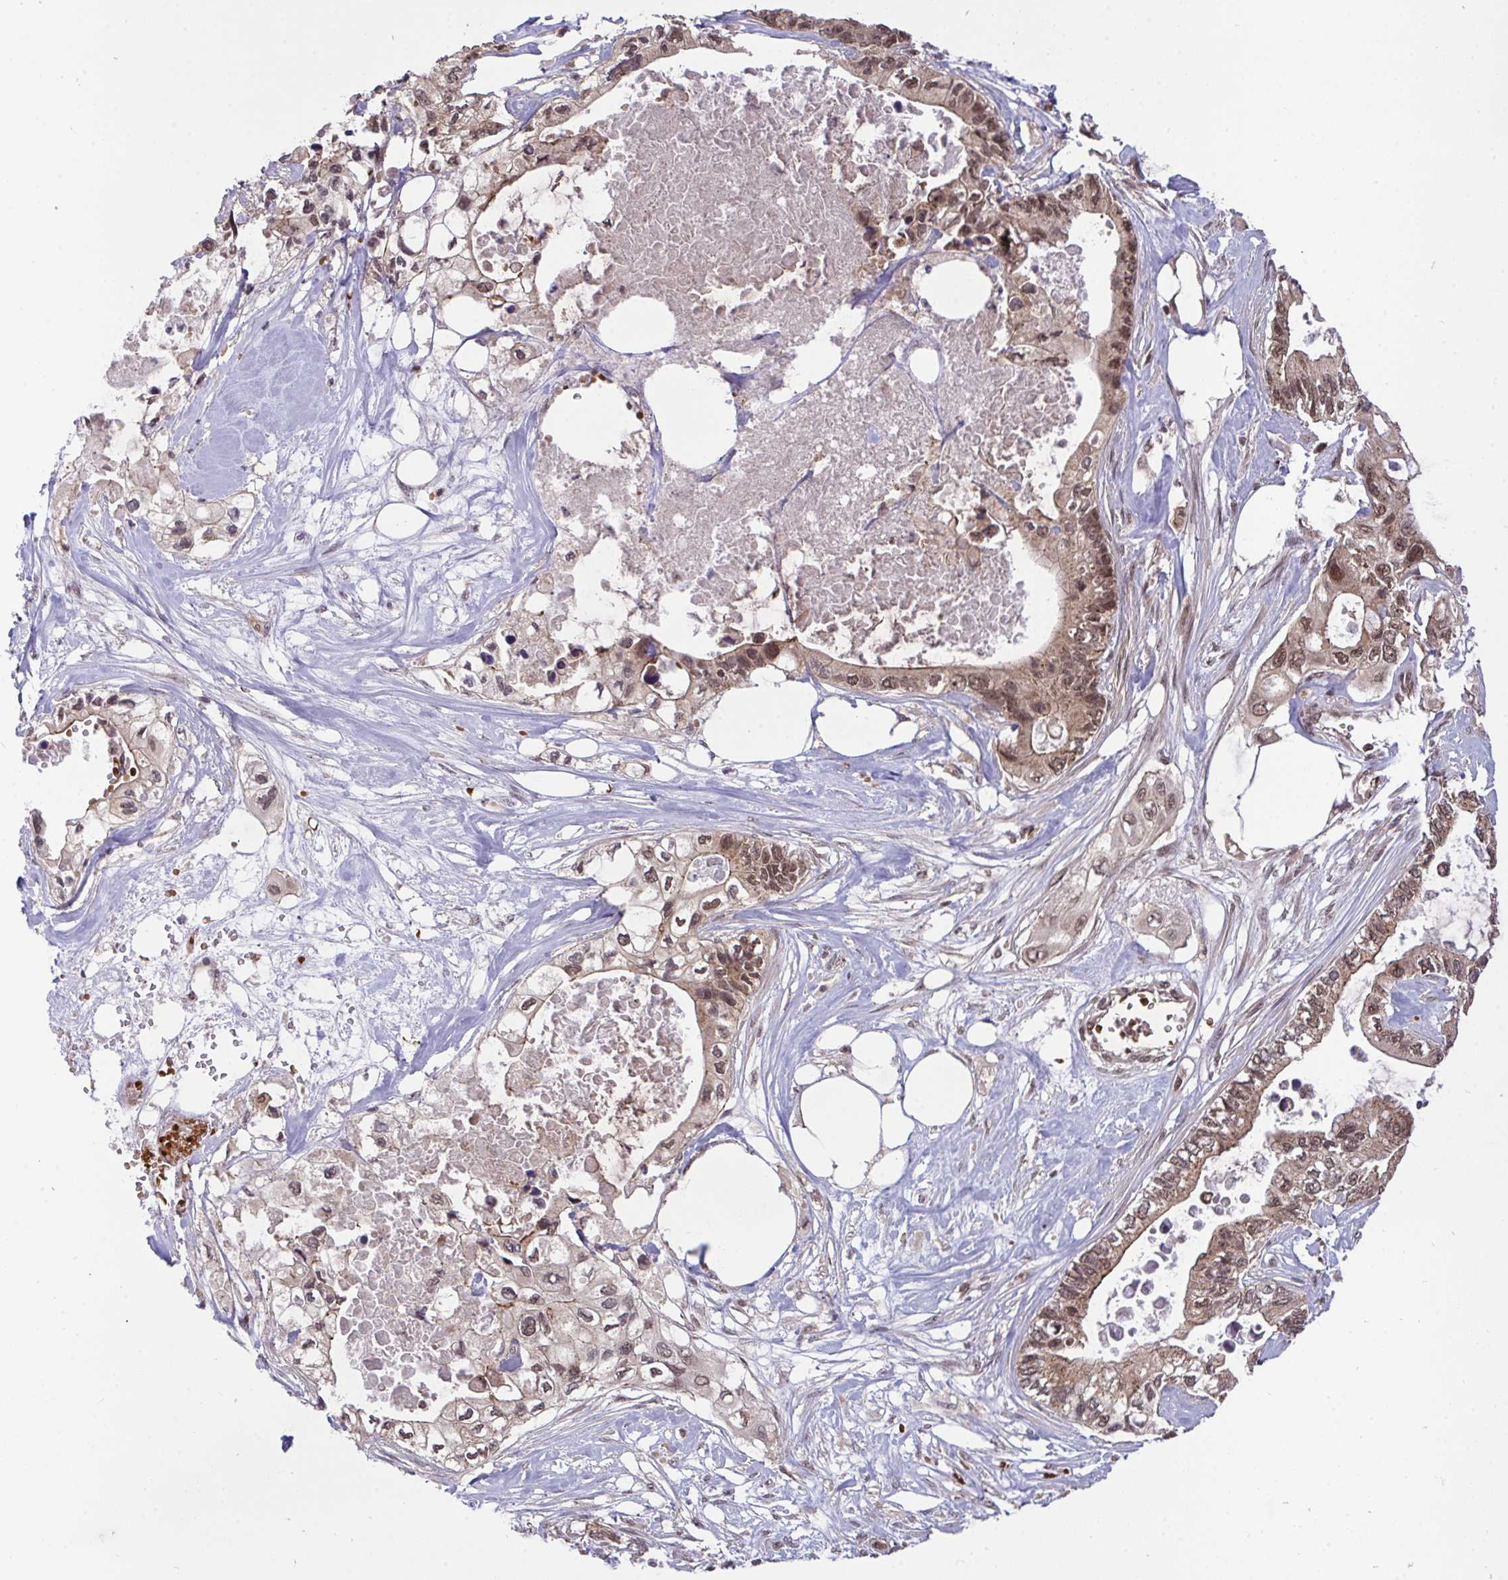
{"staining": {"intensity": "moderate", "quantity": ">75%", "location": "cytoplasmic/membranous,nuclear"}, "tissue": "pancreatic cancer", "cell_type": "Tumor cells", "image_type": "cancer", "snomed": [{"axis": "morphology", "description": "Adenocarcinoma, NOS"}, {"axis": "topography", "description": "Pancreas"}], "caption": "A photomicrograph of human pancreatic adenocarcinoma stained for a protein reveals moderate cytoplasmic/membranous and nuclear brown staining in tumor cells. The staining is performed using DAB brown chromogen to label protein expression. The nuclei are counter-stained blue using hematoxylin.", "gene": "PPP1CA", "patient": {"sex": "female", "age": 63}}